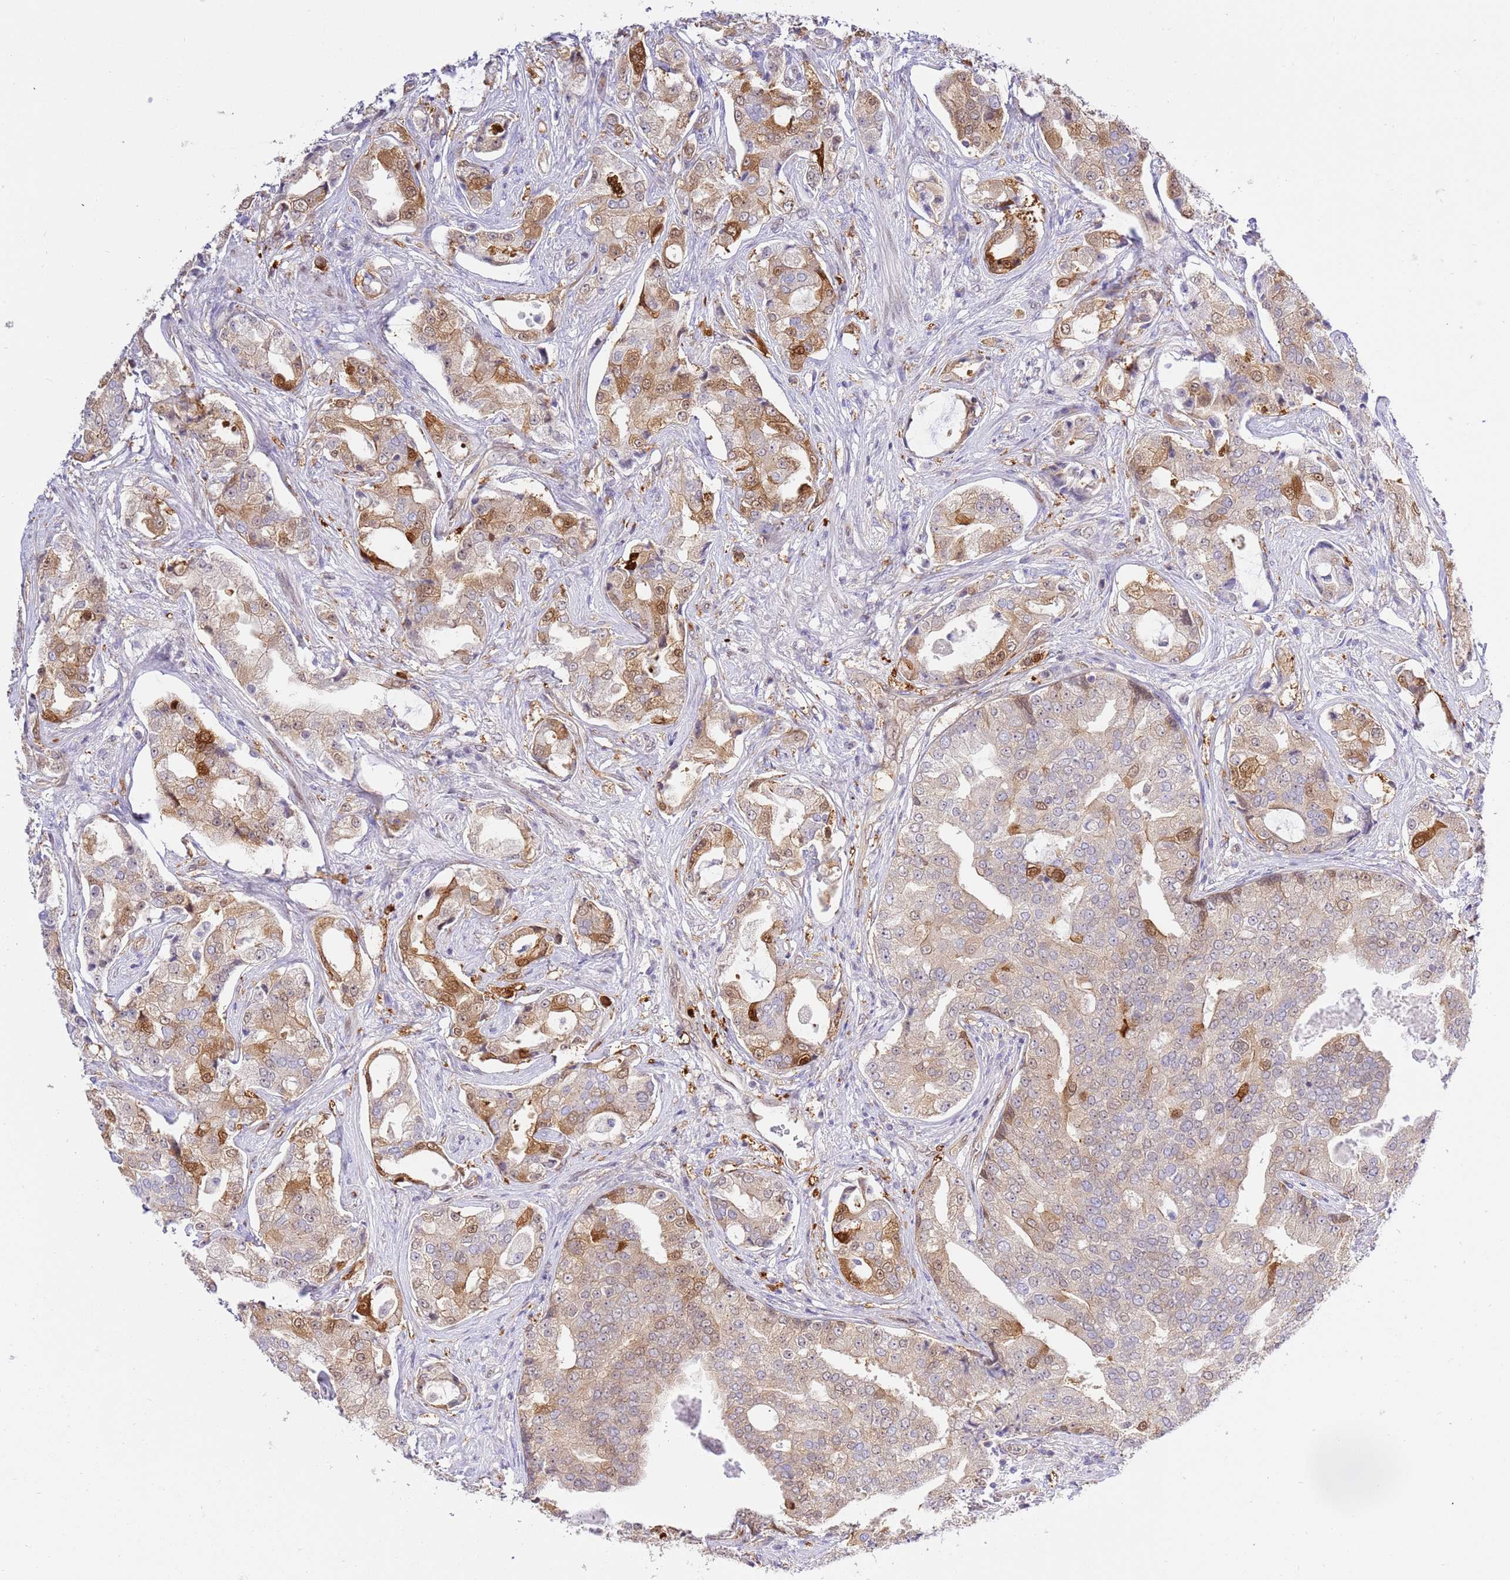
{"staining": {"intensity": "moderate", "quantity": "25%-75%", "location": "cytoplasmic/membranous,nuclear"}, "tissue": "prostate cancer", "cell_type": "Tumor cells", "image_type": "cancer", "snomed": [{"axis": "morphology", "description": "Adenocarcinoma, High grade"}, {"axis": "topography", "description": "Prostate"}], "caption": "Prostate cancer tissue demonstrates moderate cytoplasmic/membranous and nuclear expression in about 25%-75% of tumor cells (DAB (3,3'-diaminobenzidine) IHC with brightfield microscopy, high magnification).", "gene": "TRIM37", "patient": {"sex": "male", "age": 68}}